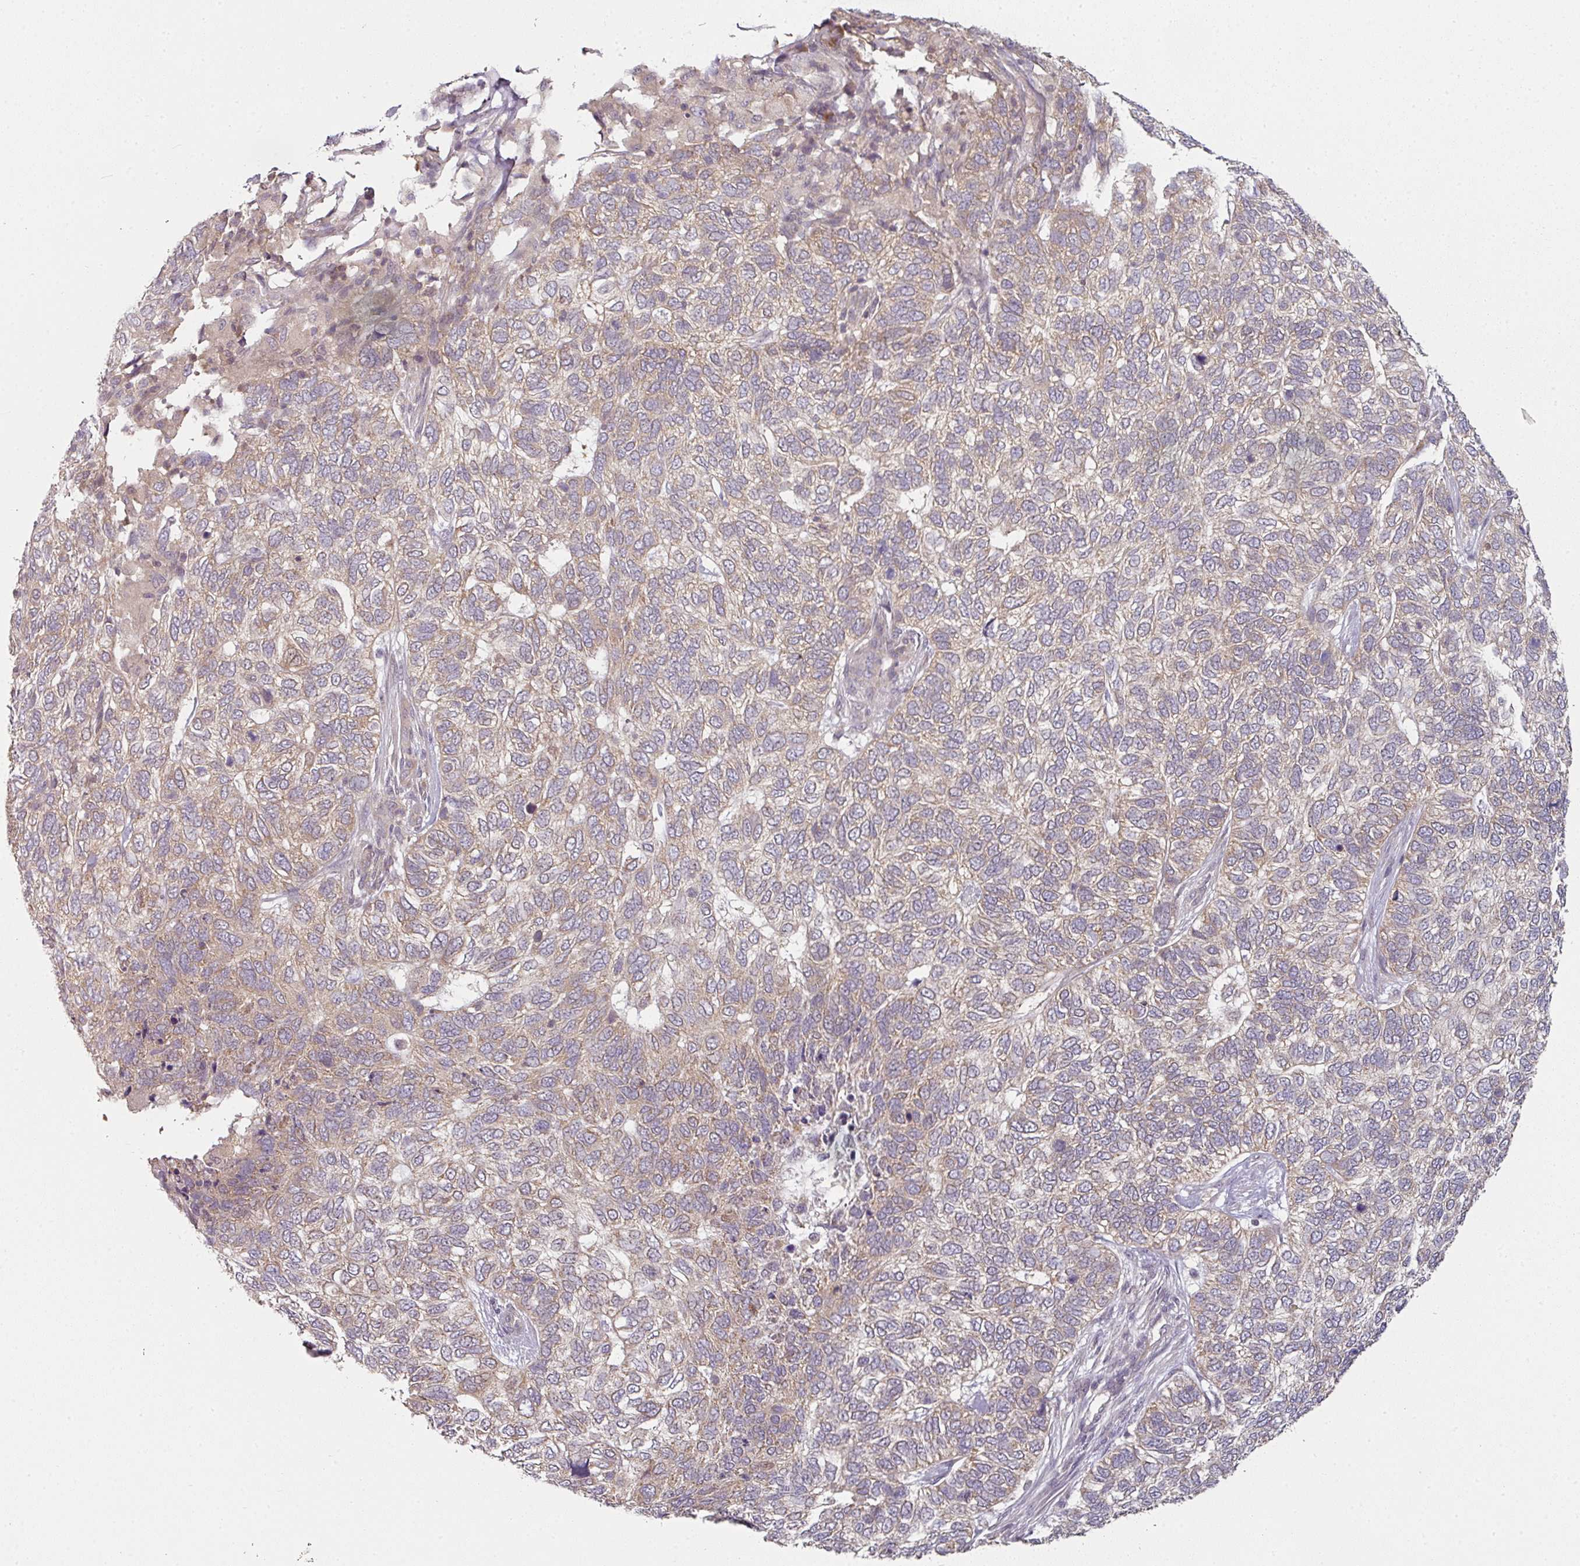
{"staining": {"intensity": "weak", "quantity": ">75%", "location": "cytoplasmic/membranous"}, "tissue": "skin cancer", "cell_type": "Tumor cells", "image_type": "cancer", "snomed": [{"axis": "morphology", "description": "Basal cell carcinoma"}, {"axis": "topography", "description": "Skin"}], "caption": "IHC photomicrograph of neoplastic tissue: skin cancer (basal cell carcinoma) stained using immunohistochemistry (IHC) shows low levels of weak protein expression localized specifically in the cytoplasmic/membranous of tumor cells, appearing as a cytoplasmic/membranous brown color.", "gene": "MAP2K2", "patient": {"sex": "female", "age": 65}}